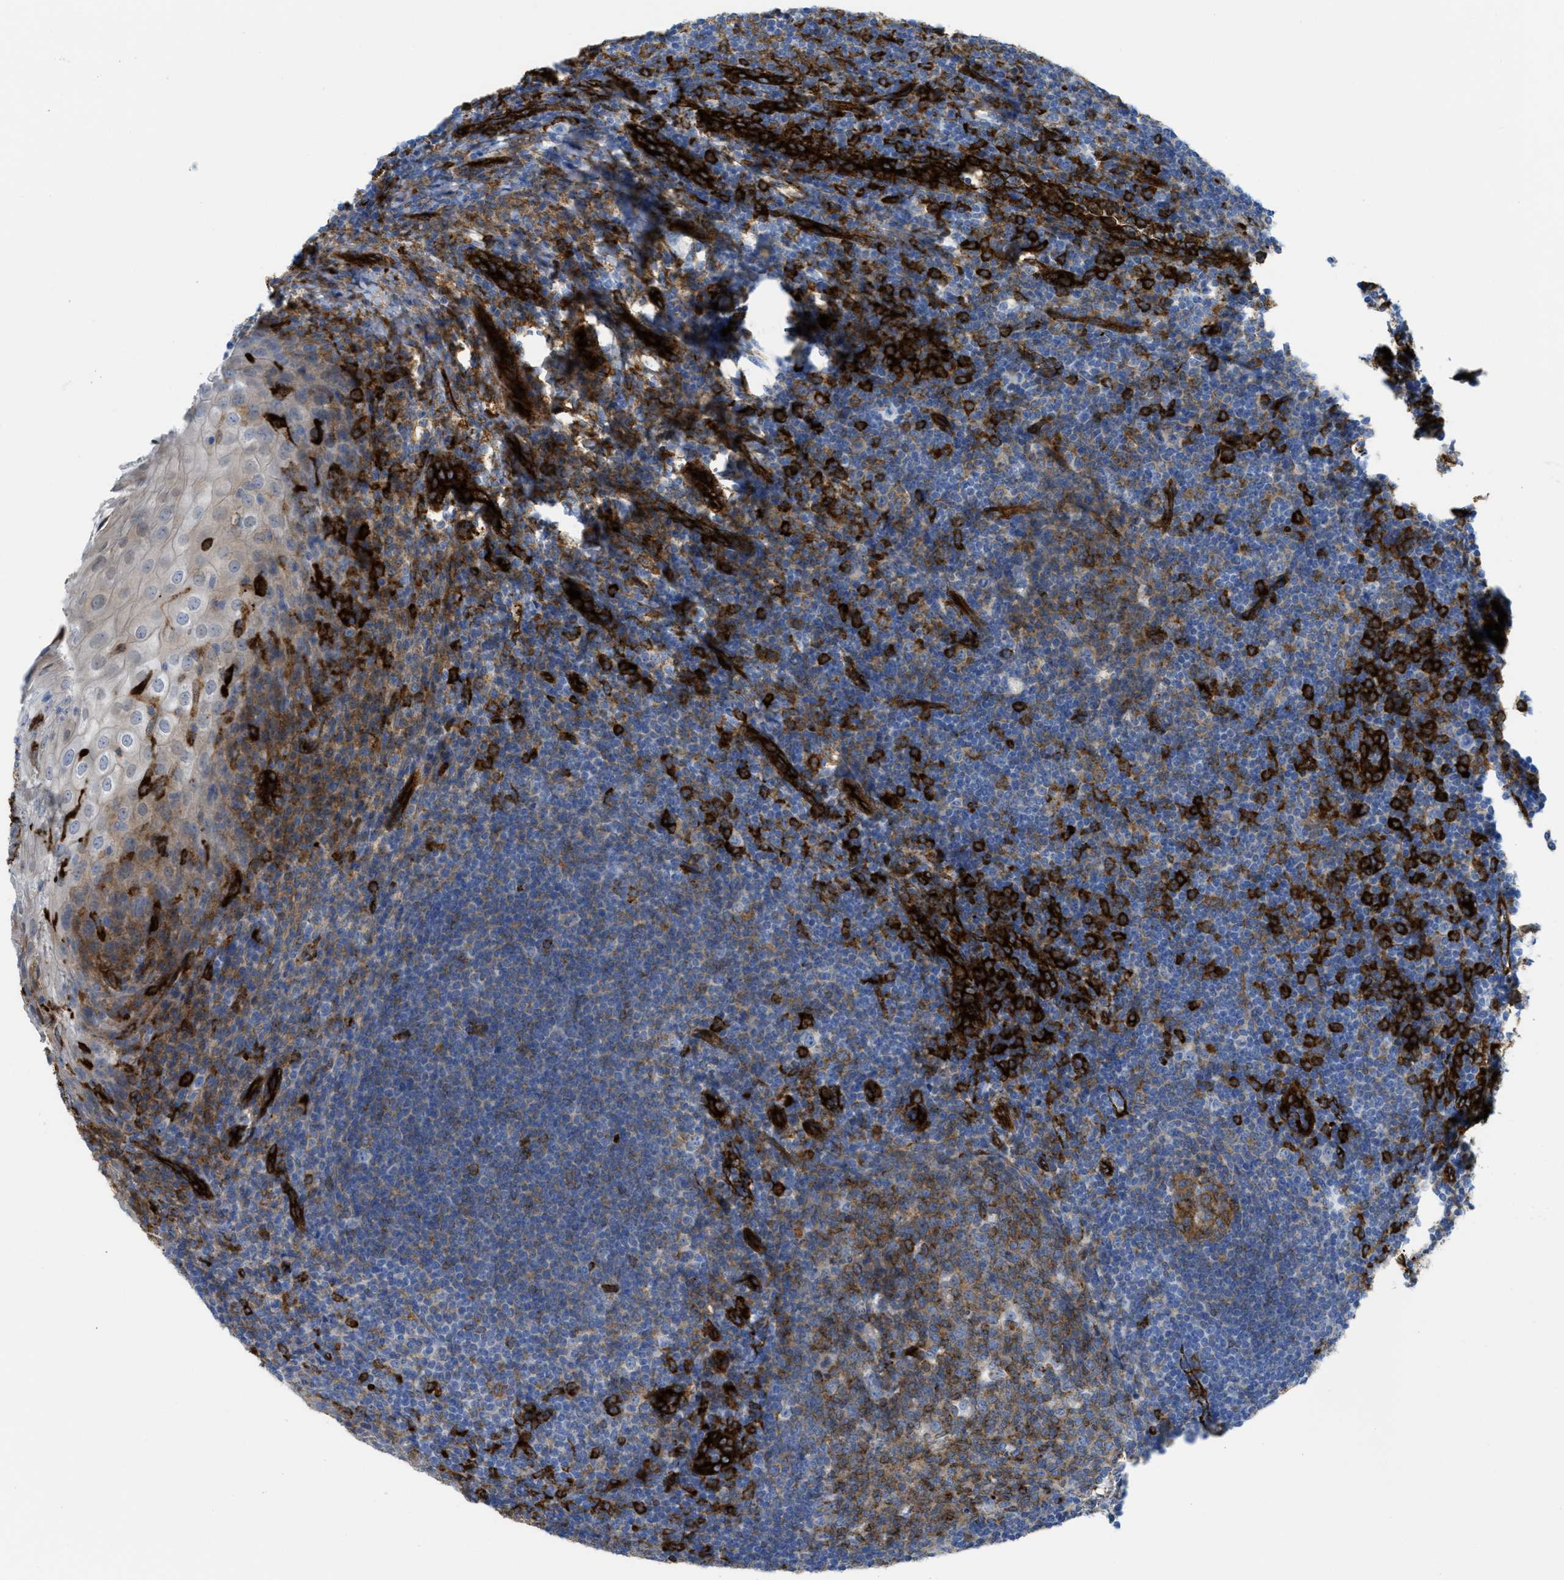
{"staining": {"intensity": "moderate", "quantity": "25%-75%", "location": "cytoplasmic/membranous"}, "tissue": "tonsil", "cell_type": "Germinal center cells", "image_type": "normal", "snomed": [{"axis": "morphology", "description": "Normal tissue, NOS"}, {"axis": "topography", "description": "Tonsil"}], "caption": "The histopathology image reveals a brown stain indicating the presence of a protein in the cytoplasmic/membranous of germinal center cells in tonsil.", "gene": "HIP1", "patient": {"sex": "male", "age": 37}}